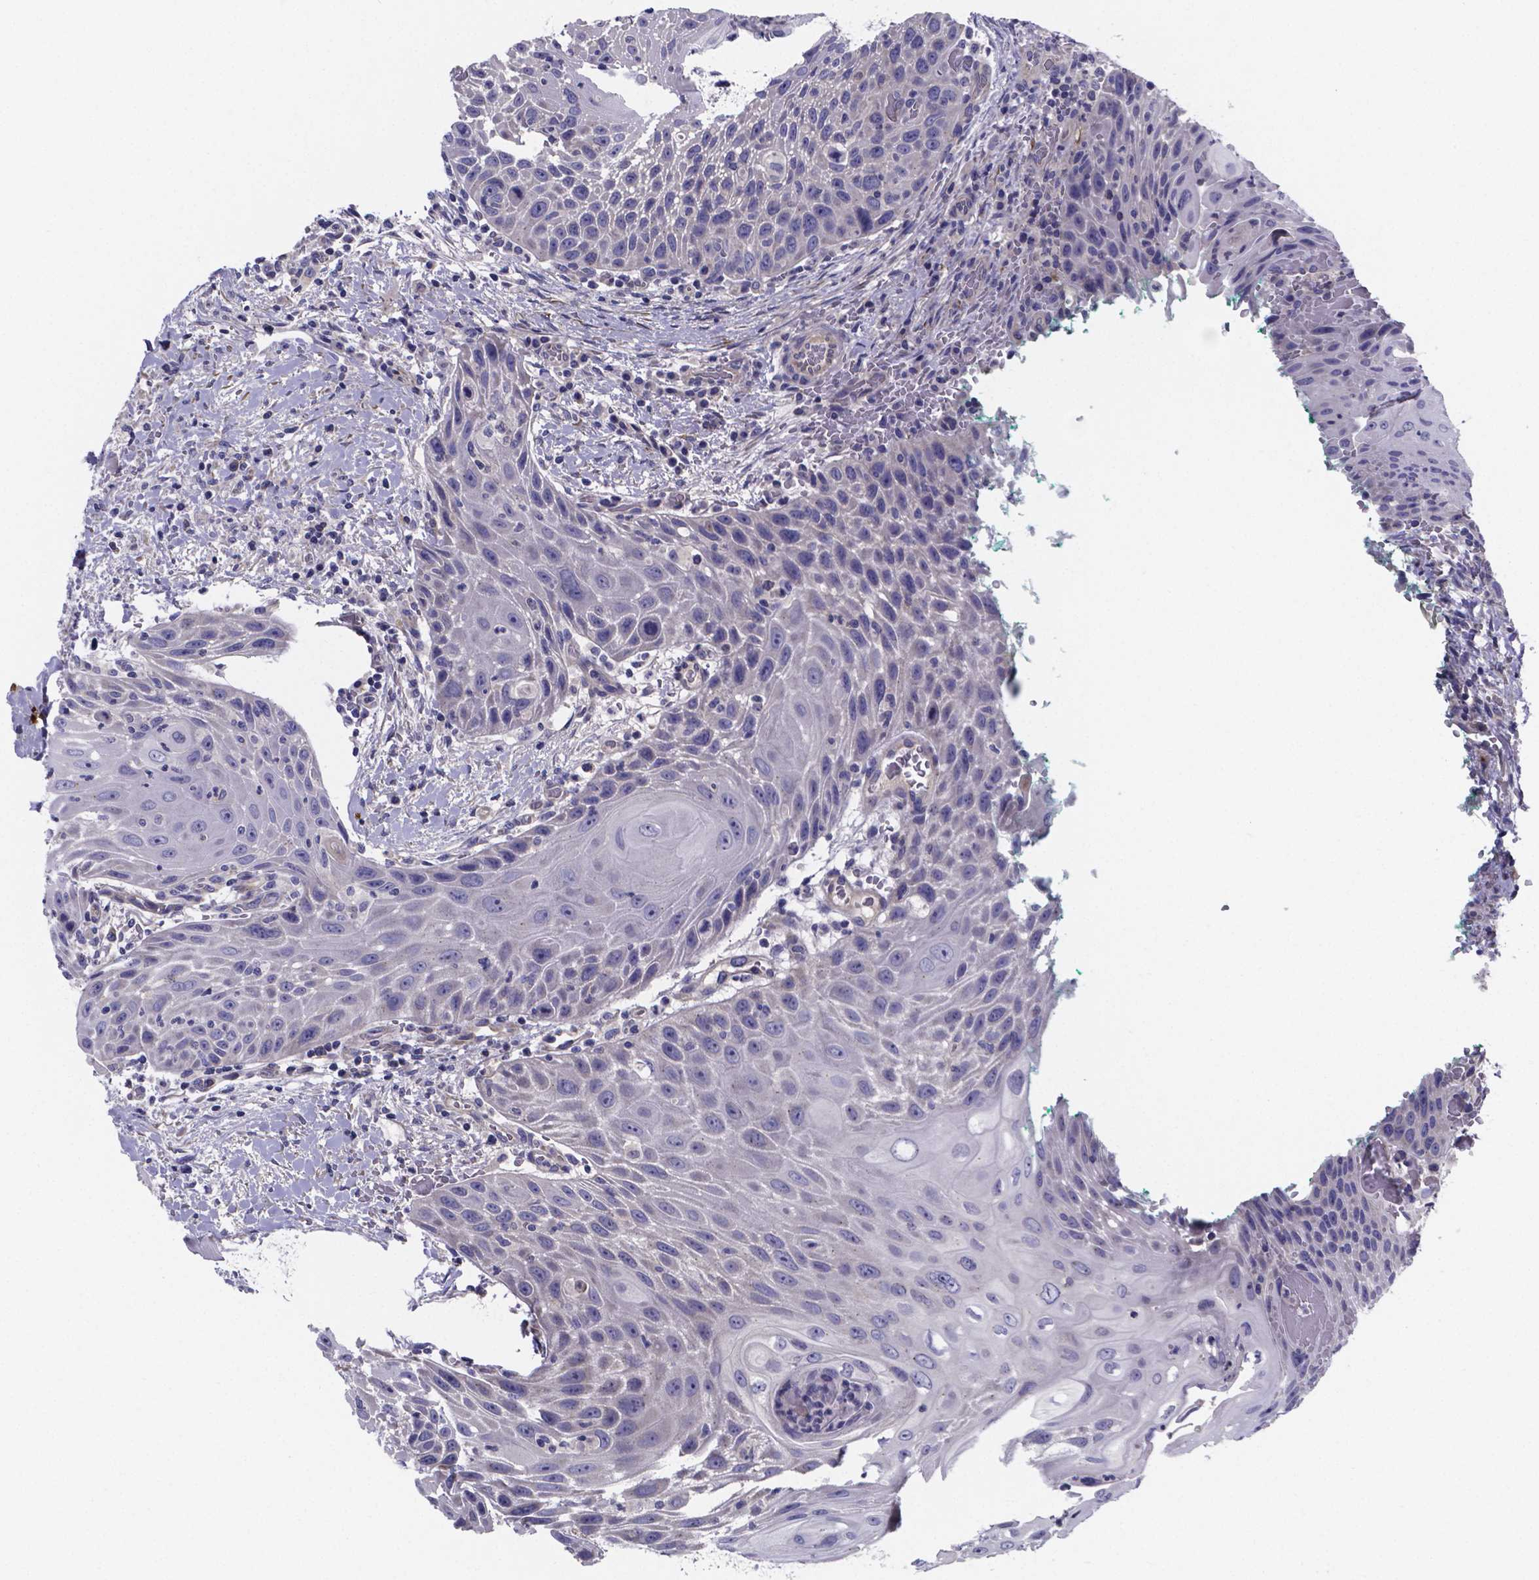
{"staining": {"intensity": "negative", "quantity": "none", "location": "none"}, "tissue": "head and neck cancer", "cell_type": "Tumor cells", "image_type": "cancer", "snomed": [{"axis": "morphology", "description": "Squamous cell carcinoma, NOS"}, {"axis": "topography", "description": "Head-Neck"}], "caption": "High magnification brightfield microscopy of head and neck squamous cell carcinoma stained with DAB (brown) and counterstained with hematoxylin (blue): tumor cells show no significant expression.", "gene": "SFRP4", "patient": {"sex": "male", "age": 69}}